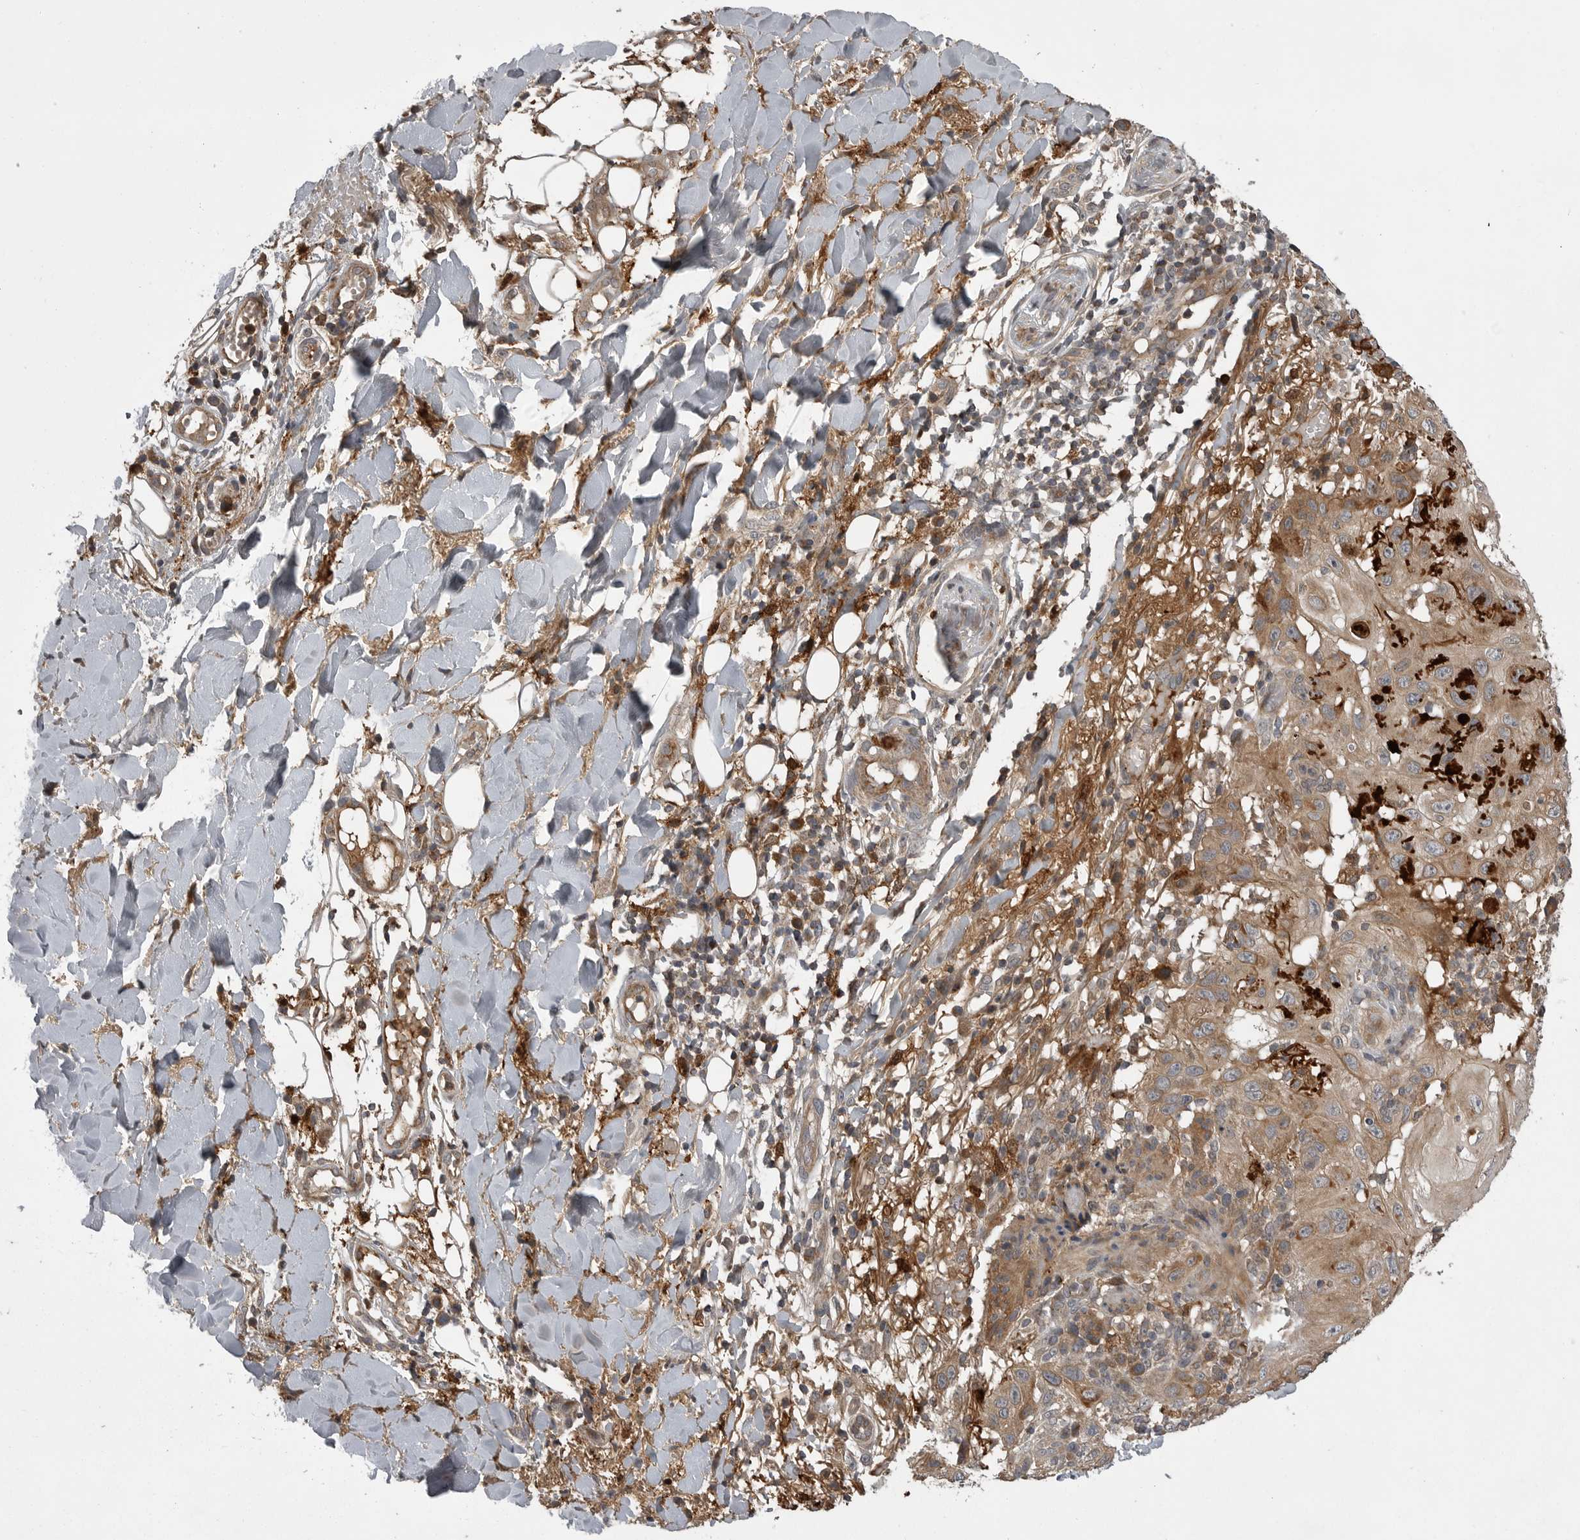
{"staining": {"intensity": "moderate", "quantity": ">75%", "location": "cytoplasmic/membranous"}, "tissue": "skin cancer", "cell_type": "Tumor cells", "image_type": "cancer", "snomed": [{"axis": "morphology", "description": "Normal tissue, NOS"}, {"axis": "morphology", "description": "Squamous cell carcinoma, NOS"}, {"axis": "topography", "description": "Skin"}], "caption": "A high-resolution micrograph shows immunohistochemistry (IHC) staining of skin cancer (squamous cell carcinoma), which demonstrates moderate cytoplasmic/membranous positivity in approximately >75% of tumor cells. The protein is shown in brown color, while the nuclei are stained blue.", "gene": "GPR31", "patient": {"sex": "female", "age": 96}}